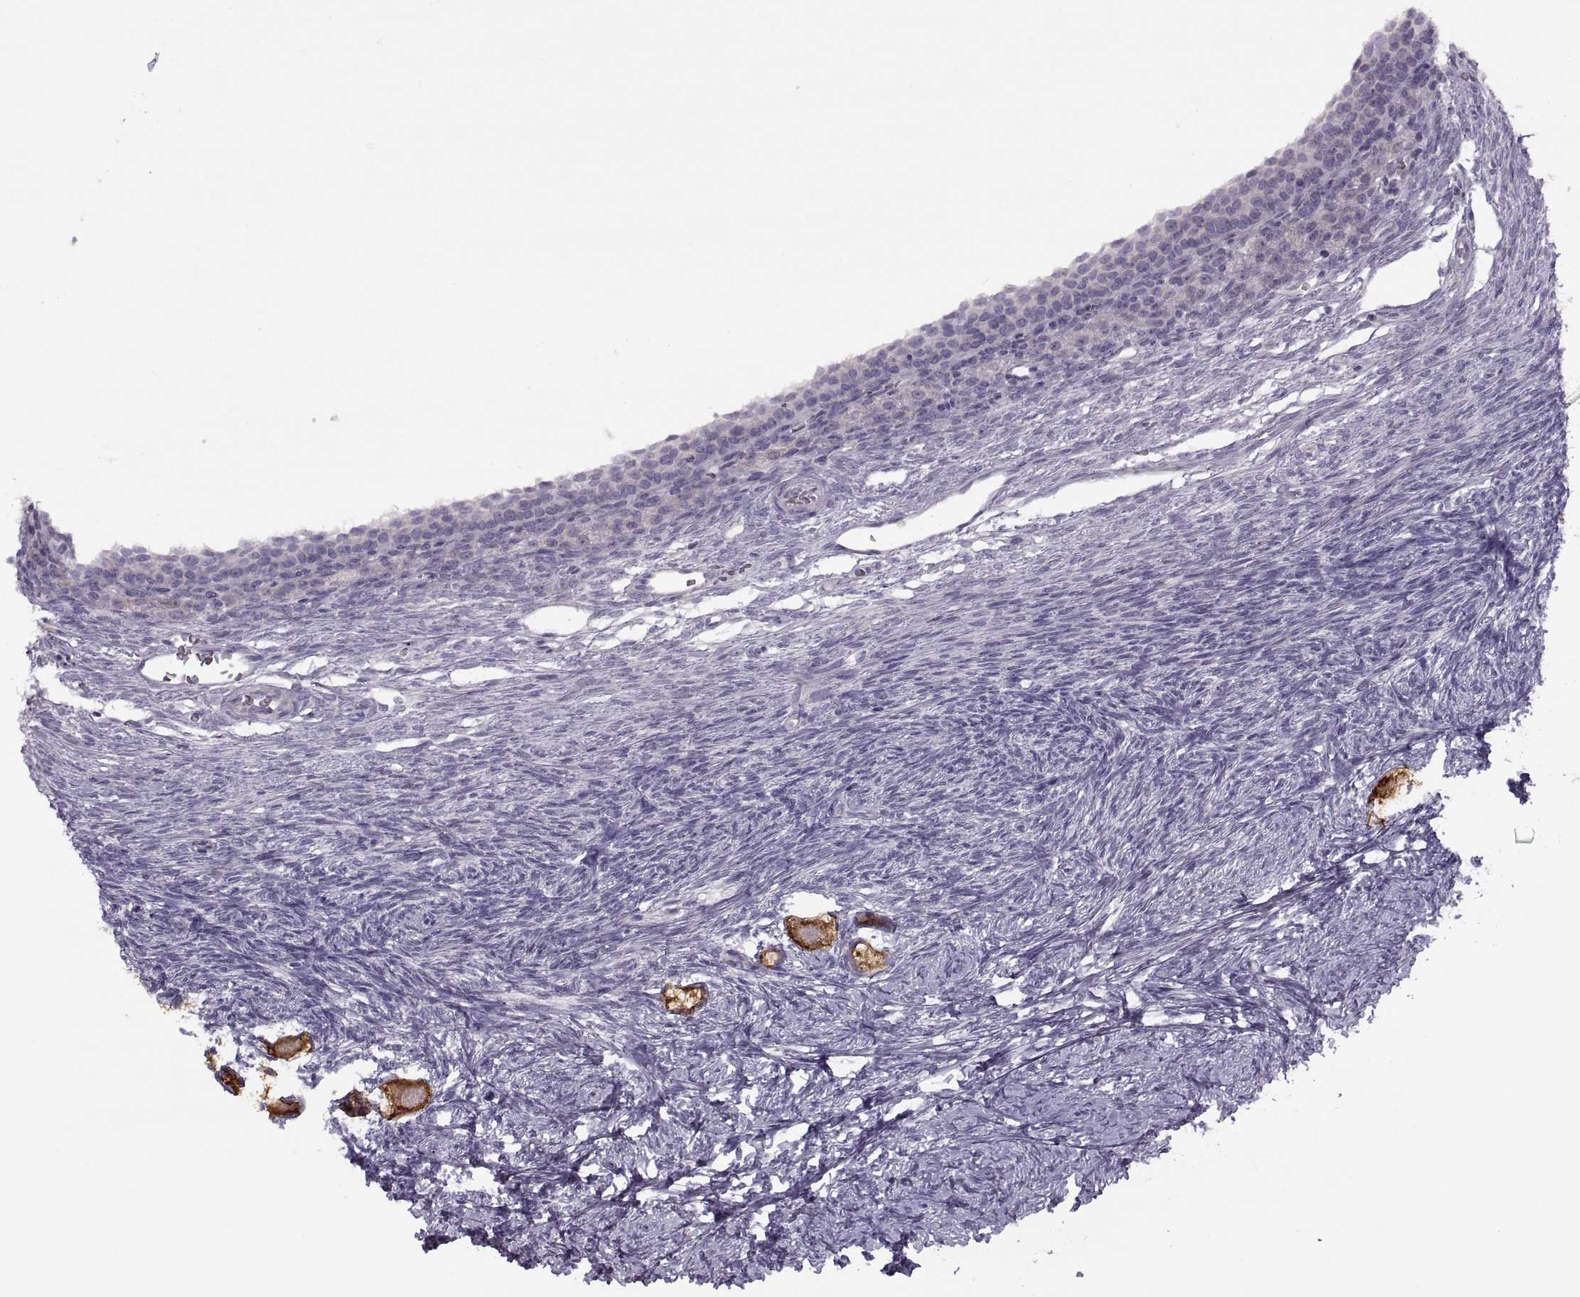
{"staining": {"intensity": "strong", "quantity": ">75%", "location": "cytoplasmic/membranous"}, "tissue": "ovary", "cell_type": "Follicle cells", "image_type": "normal", "snomed": [{"axis": "morphology", "description": "Normal tissue, NOS"}, {"axis": "topography", "description": "Ovary"}], "caption": "Strong cytoplasmic/membranous protein expression is present in about >75% of follicle cells in ovary. The staining is performed using DAB brown chromogen to label protein expression. The nuclei are counter-stained blue using hematoxylin.", "gene": "H2AP", "patient": {"sex": "female", "age": 27}}